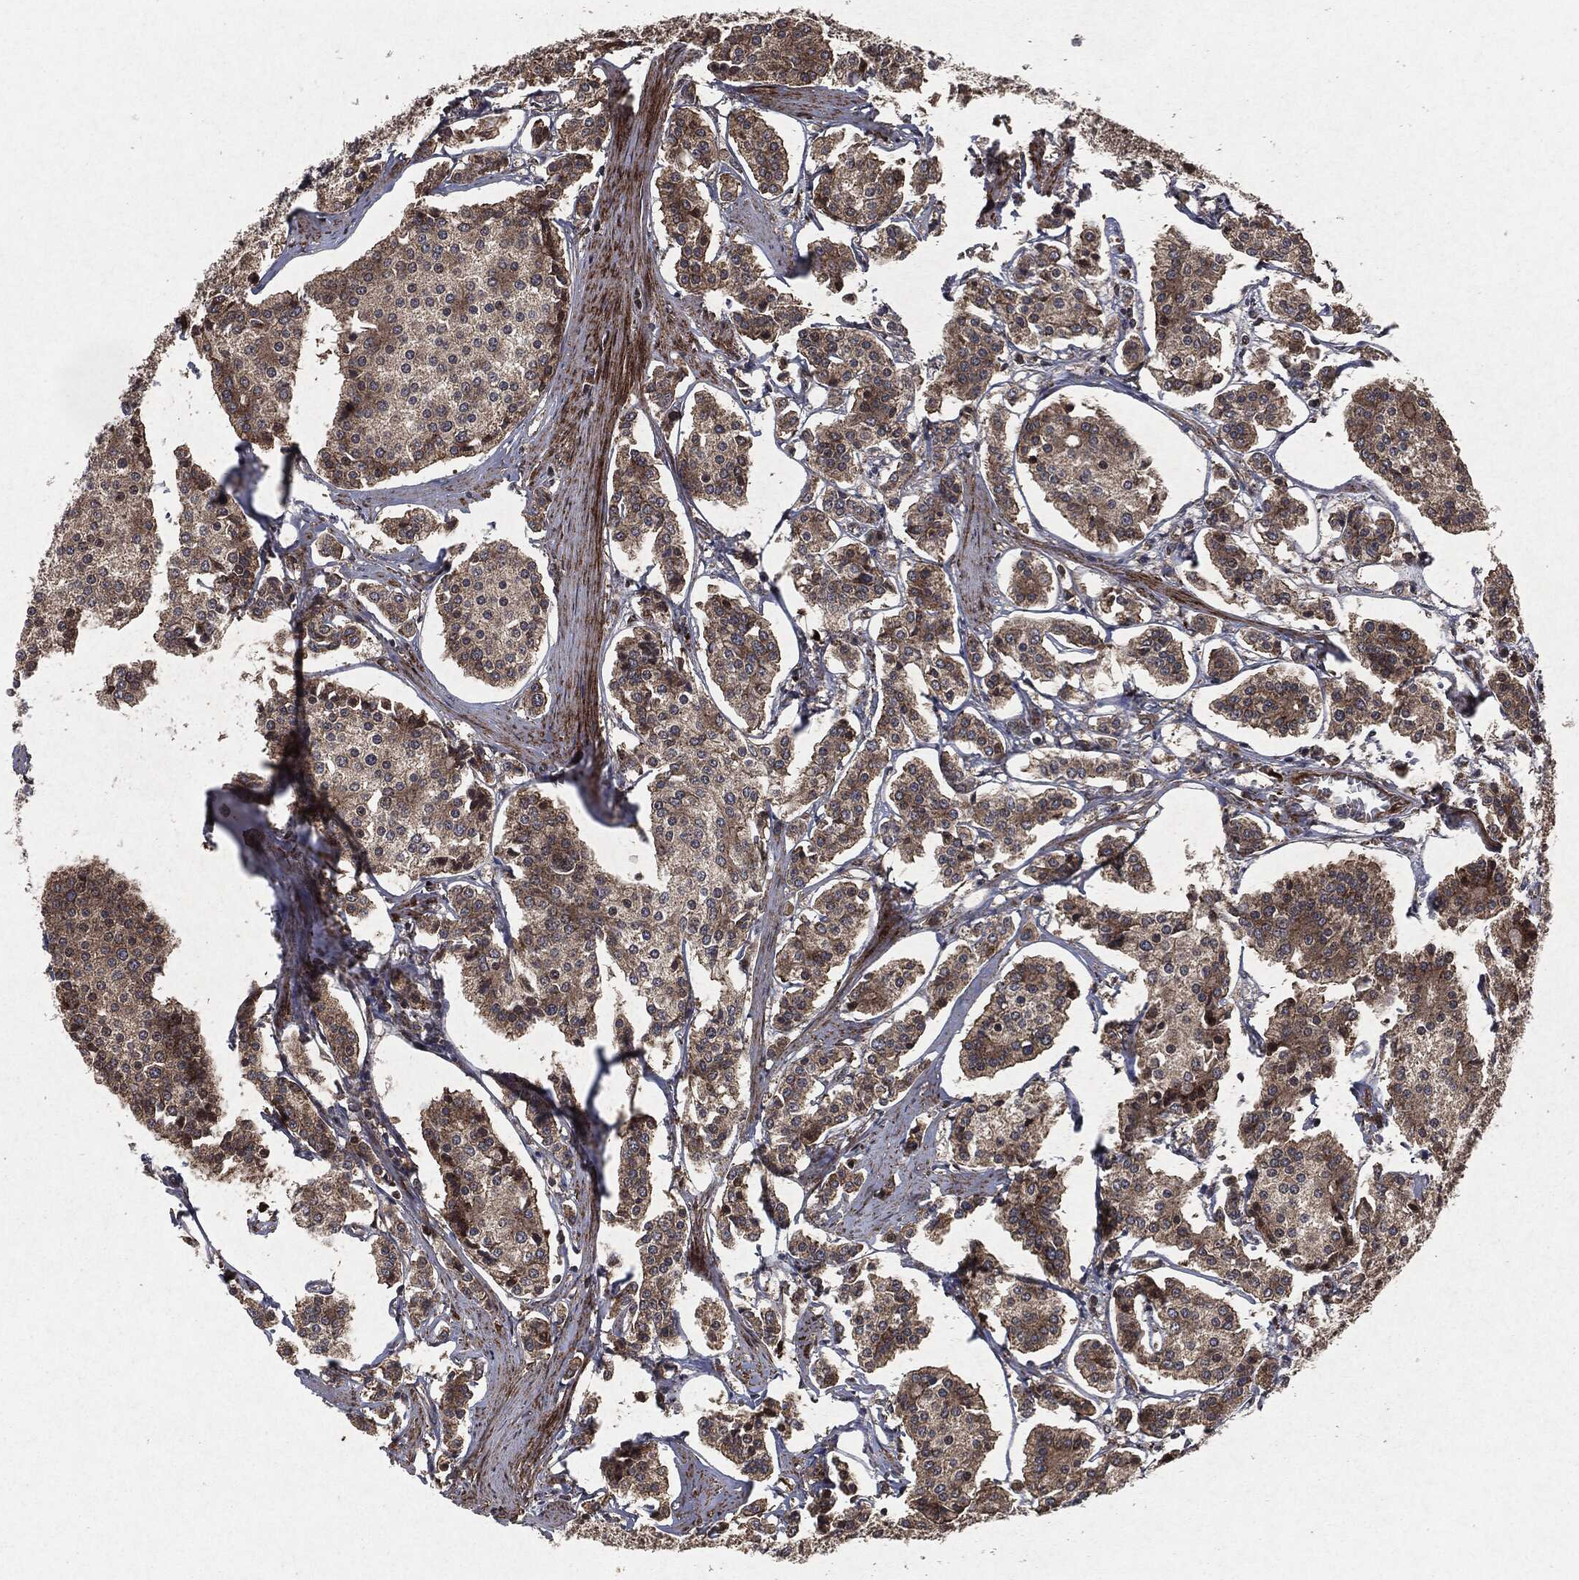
{"staining": {"intensity": "moderate", "quantity": "25%-75%", "location": "cytoplasmic/membranous"}, "tissue": "carcinoid", "cell_type": "Tumor cells", "image_type": "cancer", "snomed": [{"axis": "morphology", "description": "Carcinoid, malignant, NOS"}, {"axis": "topography", "description": "Small intestine"}], "caption": "Immunohistochemical staining of malignant carcinoid displays moderate cytoplasmic/membranous protein positivity in about 25%-75% of tumor cells.", "gene": "RAF1", "patient": {"sex": "female", "age": 65}}